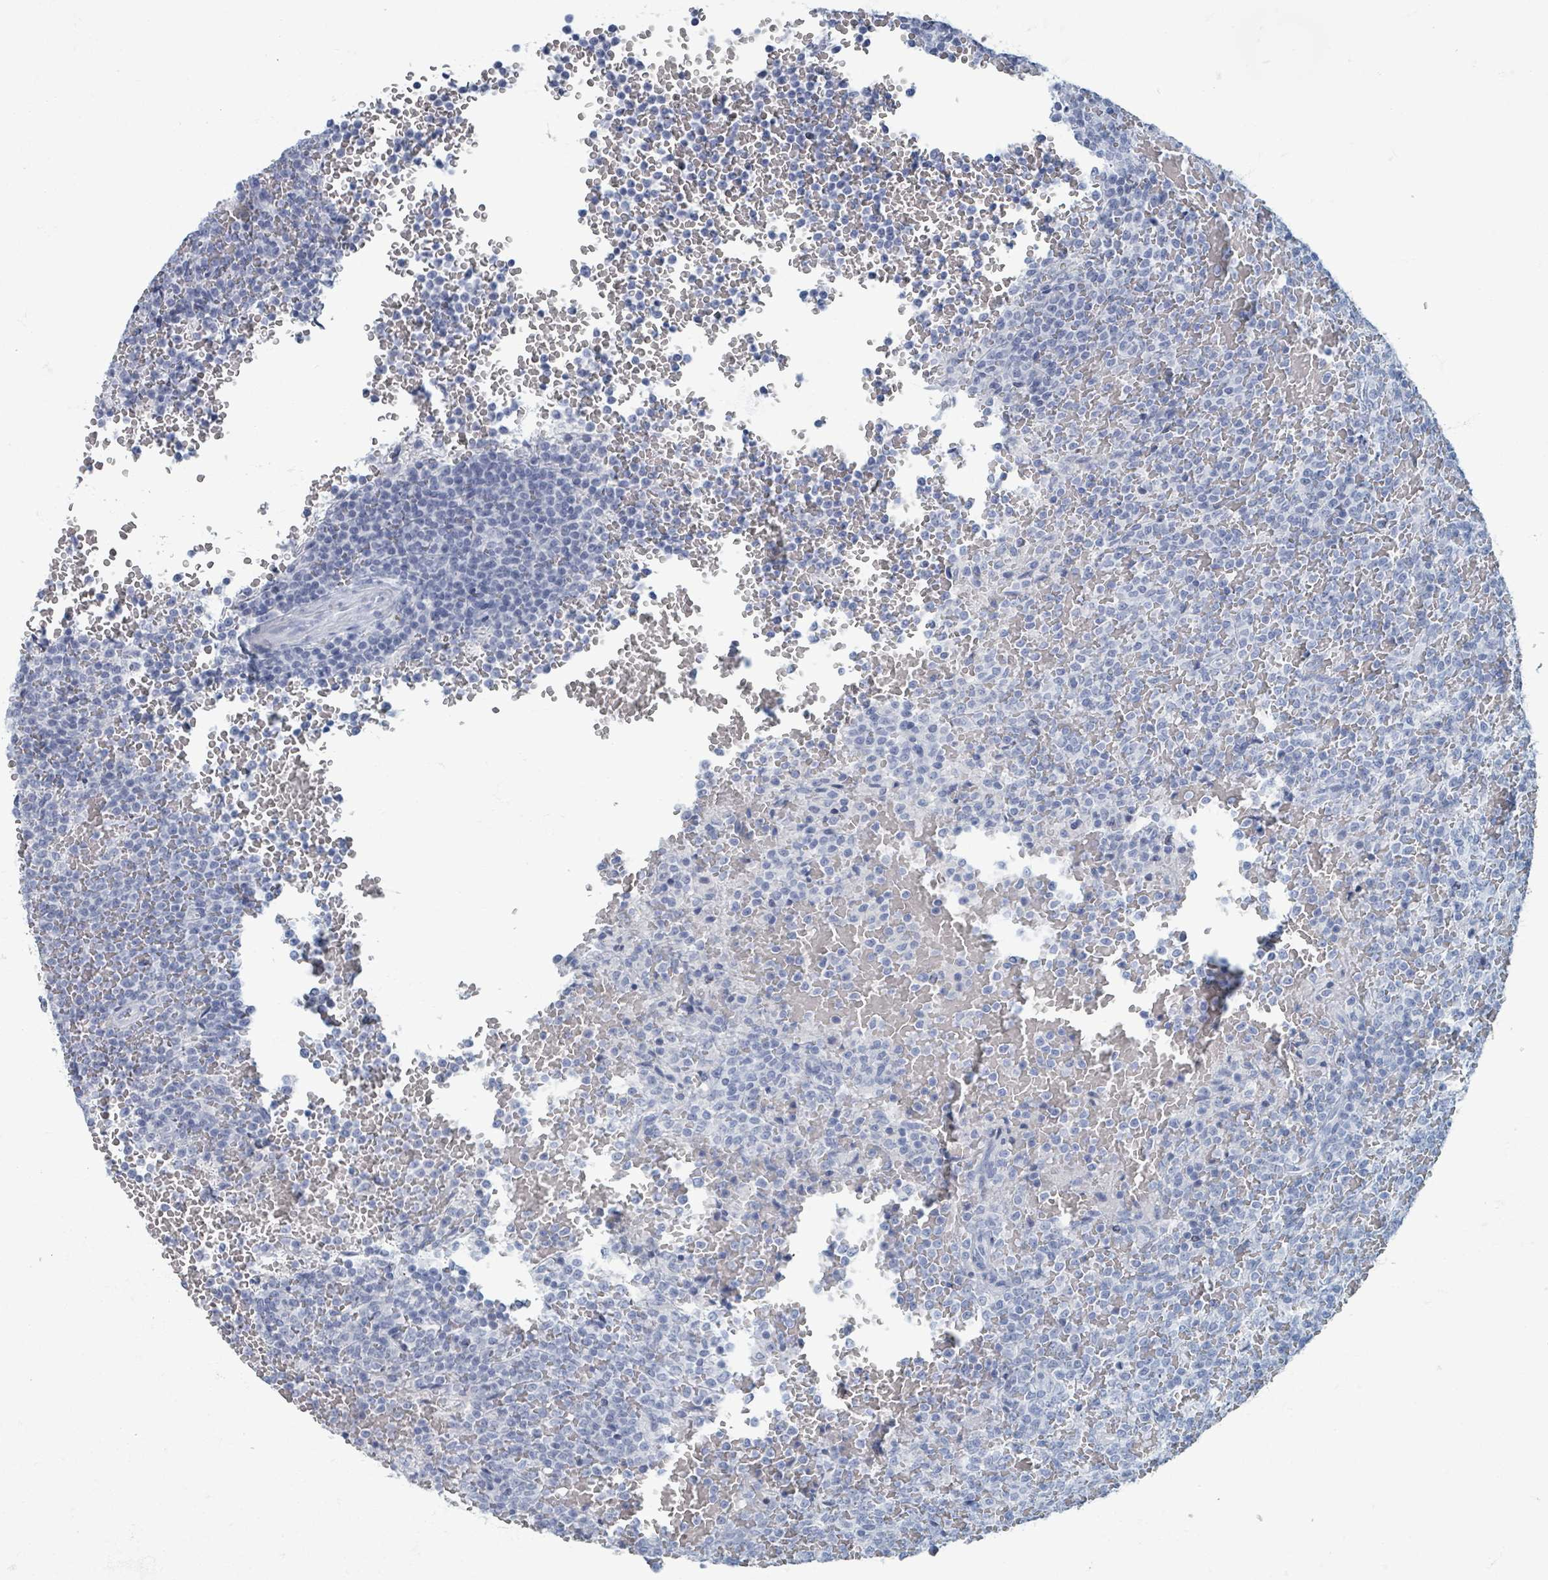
{"staining": {"intensity": "negative", "quantity": "none", "location": "none"}, "tissue": "lymphoma", "cell_type": "Tumor cells", "image_type": "cancer", "snomed": [{"axis": "morphology", "description": "Malignant lymphoma, non-Hodgkin's type, Low grade"}, {"axis": "topography", "description": "Spleen"}], "caption": "IHC of lymphoma exhibits no staining in tumor cells.", "gene": "TAS2R1", "patient": {"sex": "male", "age": 60}}